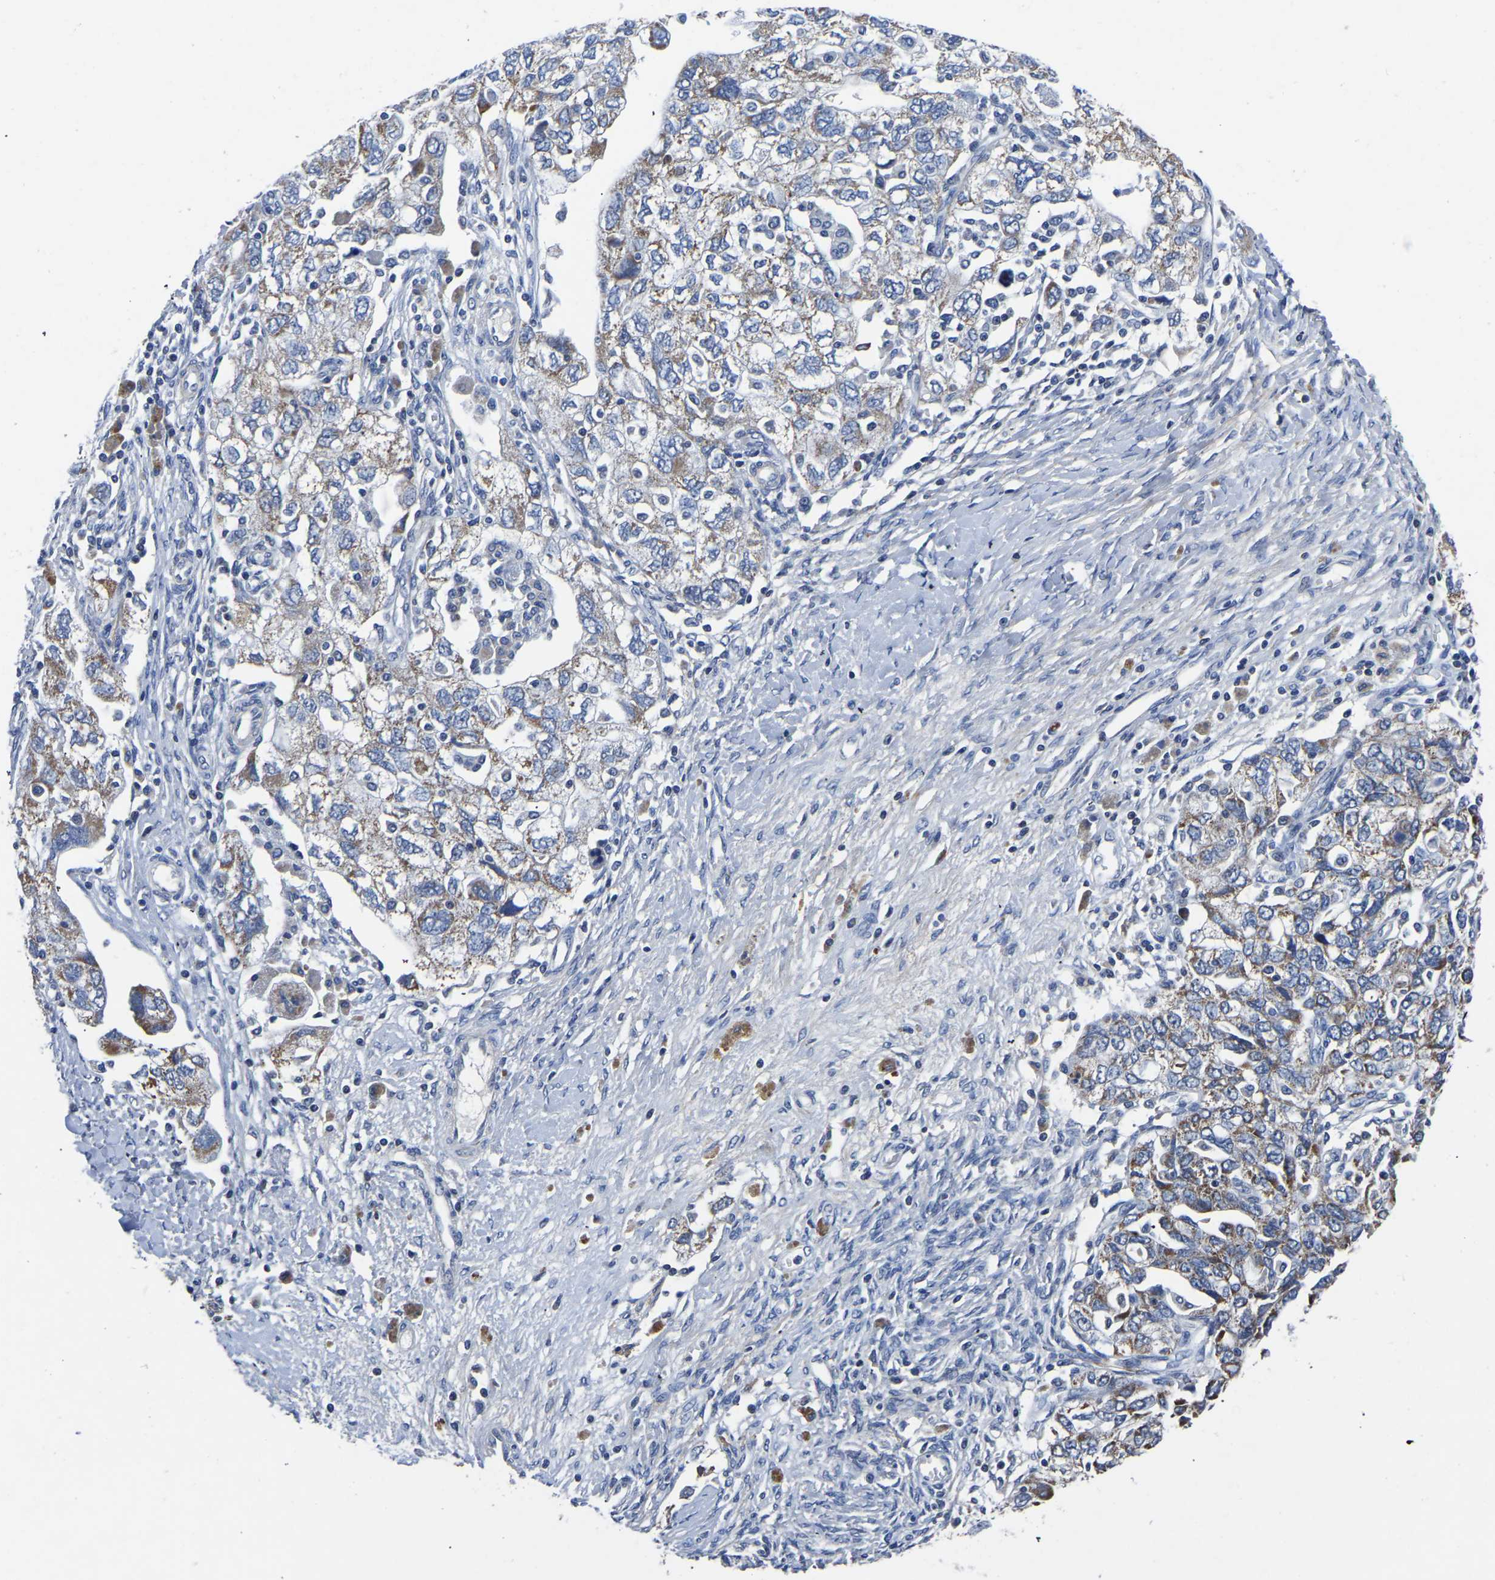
{"staining": {"intensity": "moderate", "quantity": "25%-75%", "location": "cytoplasmic/membranous"}, "tissue": "ovarian cancer", "cell_type": "Tumor cells", "image_type": "cancer", "snomed": [{"axis": "morphology", "description": "Carcinoma, NOS"}, {"axis": "morphology", "description": "Cystadenocarcinoma, serous, NOS"}, {"axis": "topography", "description": "Ovary"}], "caption": "Ovarian cancer (carcinoma) tissue reveals moderate cytoplasmic/membranous positivity in about 25%-75% of tumor cells (IHC, brightfield microscopy, high magnification).", "gene": "FGD5", "patient": {"sex": "female", "age": 69}}